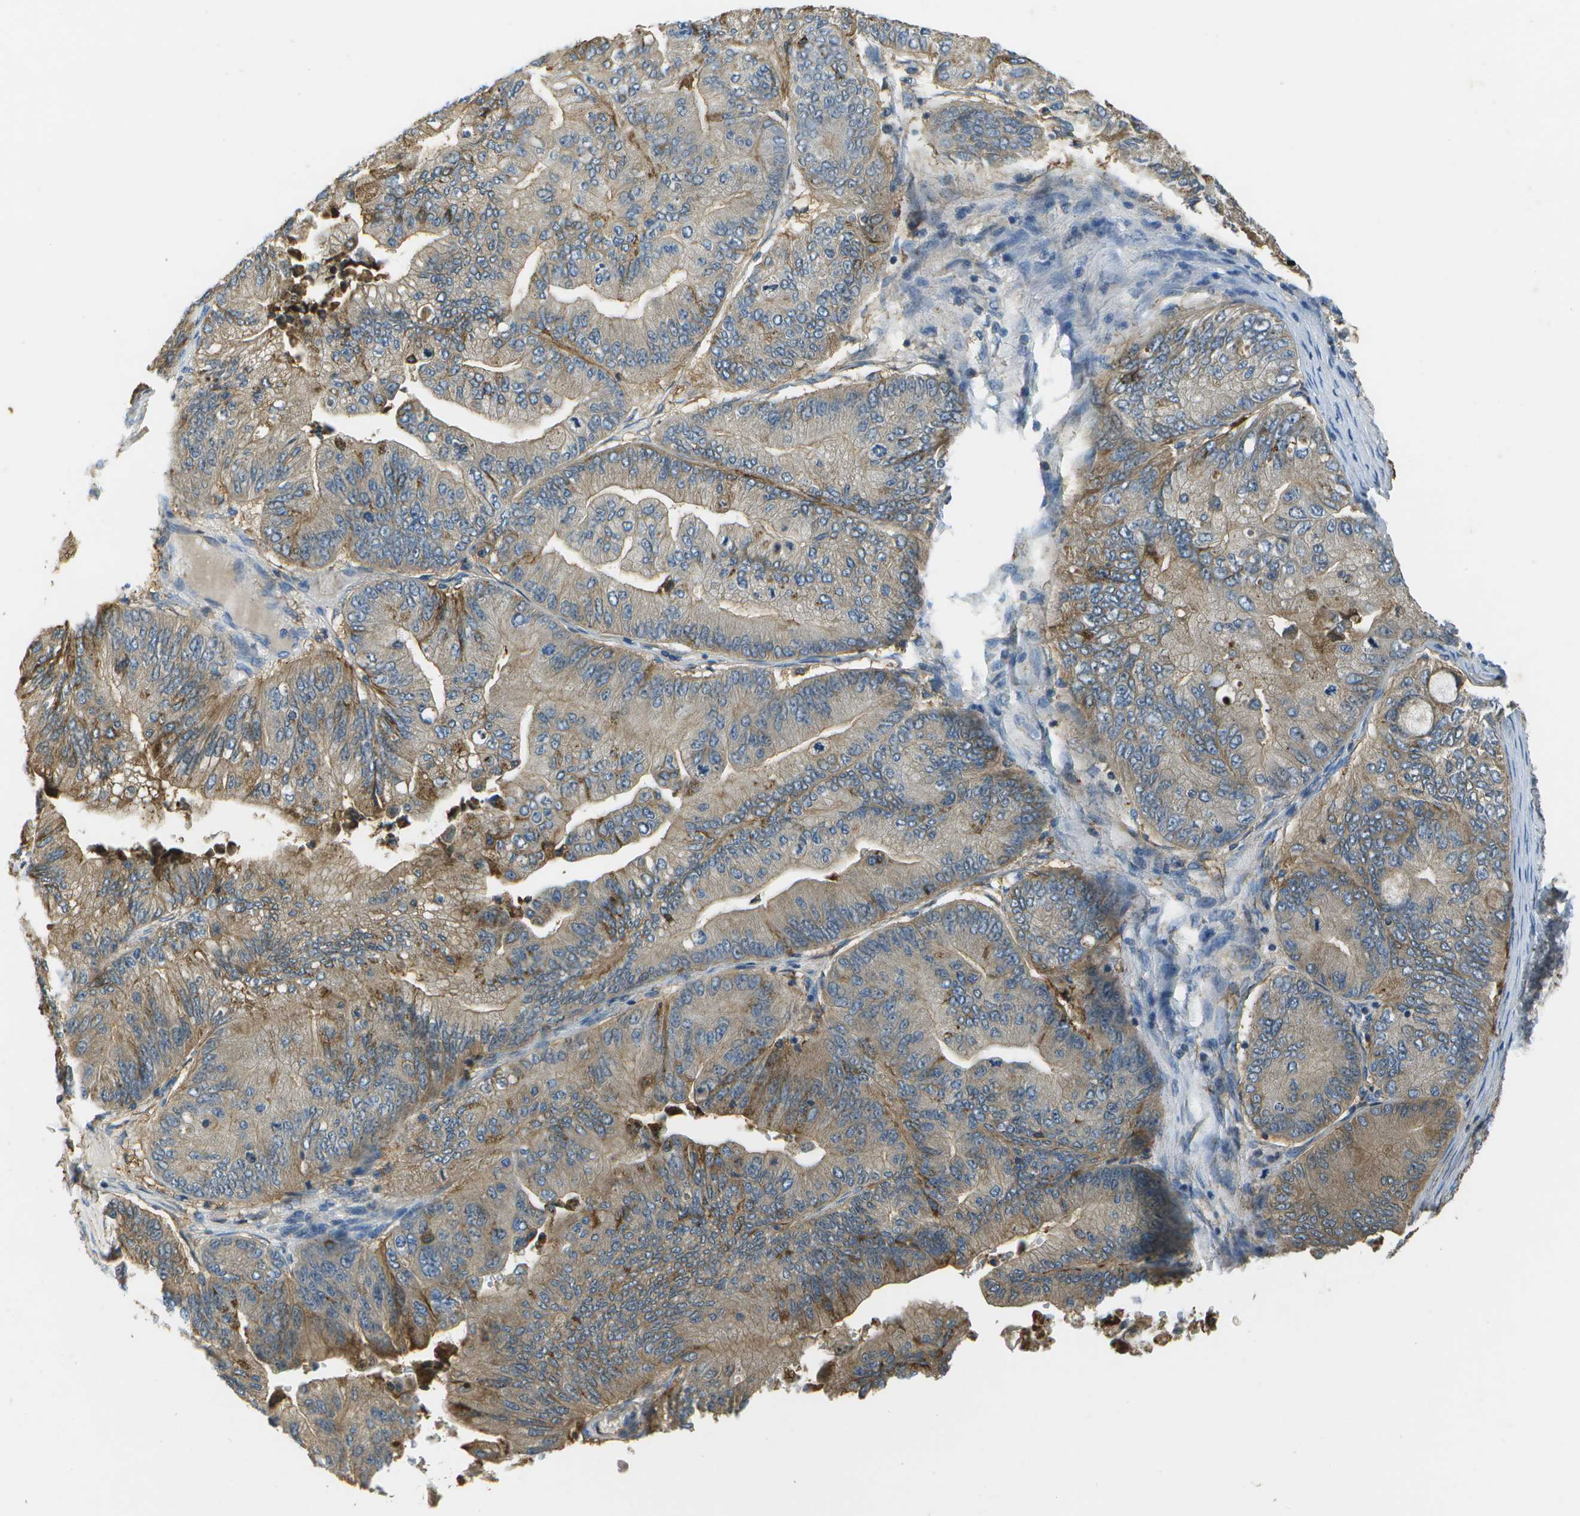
{"staining": {"intensity": "moderate", "quantity": "25%-75%", "location": "cytoplasmic/membranous"}, "tissue": "ovarian cancer", "cell_type": "Tumor cells", "image_type": "cancer", "snomed": [{"axis": "morphology", "description": "Cystadenocarcinoma, mucinous, NOS"}, {"axis": "topography", "description": "Ovary"}], "caption": "This photomicrograph shows mucinous cystadenocarcinoma (ovarian) stained with immunohistochemistry (IHC) to label a protein in brown. The cytoplasmic/membranous of tumor cells show moderate positivity for the protein. Nuclei are counter-stained blue.", "gene": "LRRC66", "patient": {"sex": "female", "age": 61}}